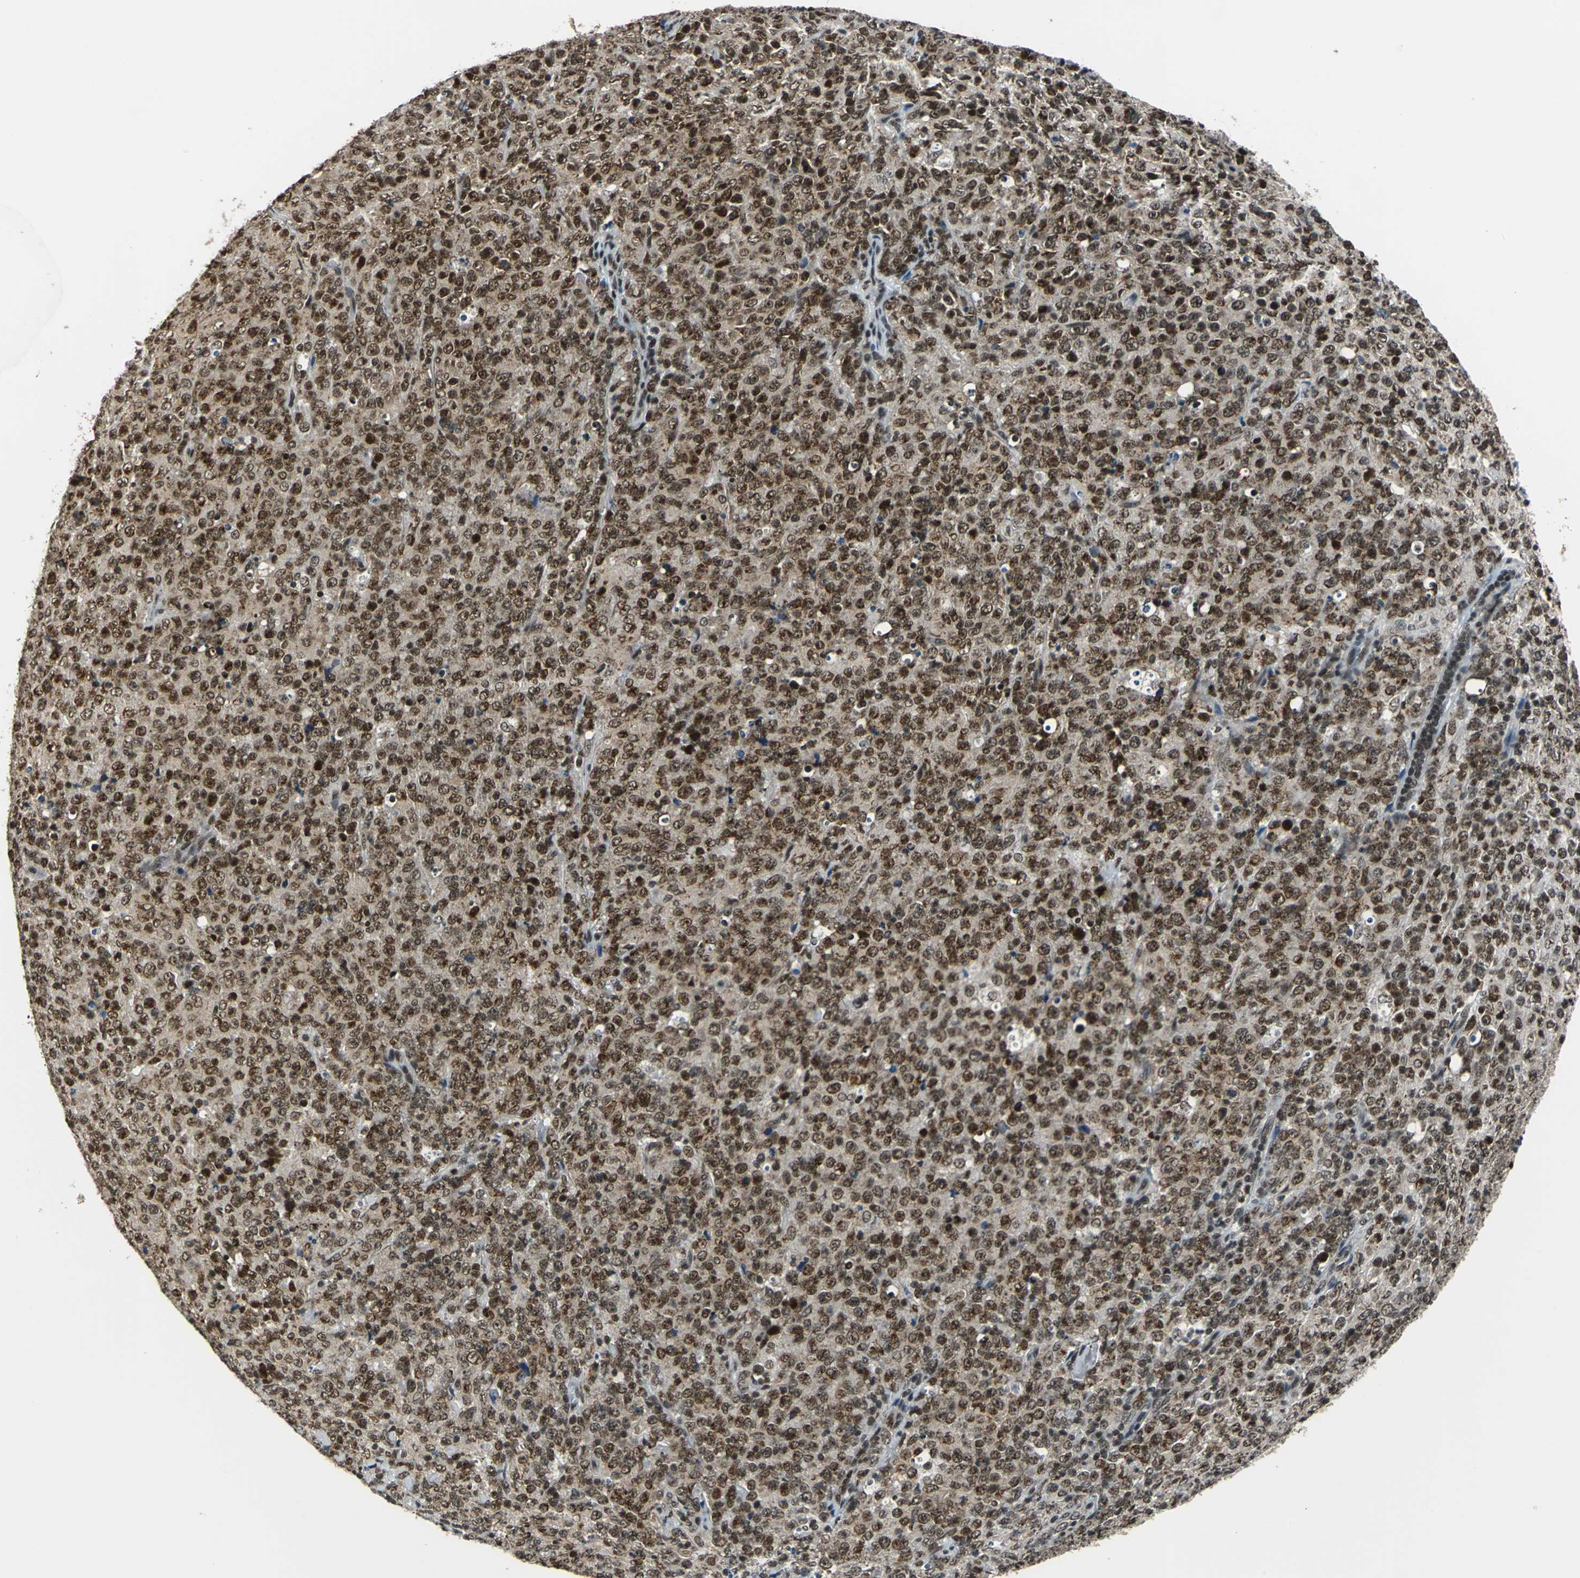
{"staining": {"intensity": "strong", "quantity": ">75%", "location": "nuclear"}, "tissue": "lymphoma", "cell_type": "Tumor cells", "image_type": "cancer", "snomed": [{"axis": "morphology", "description": "Malignant lymphoma, non-Hodgkin's type, High grade"}, {"axis": "topography", "description": "Tonsil"}], "caption": "IHC (DAB) staining of human lymphoma demonstrates strong nuclear protein positivity in about >75% of tumor cells.", "gene": "BCLAF1", "patient": {"sex": "female", "age": 36}}